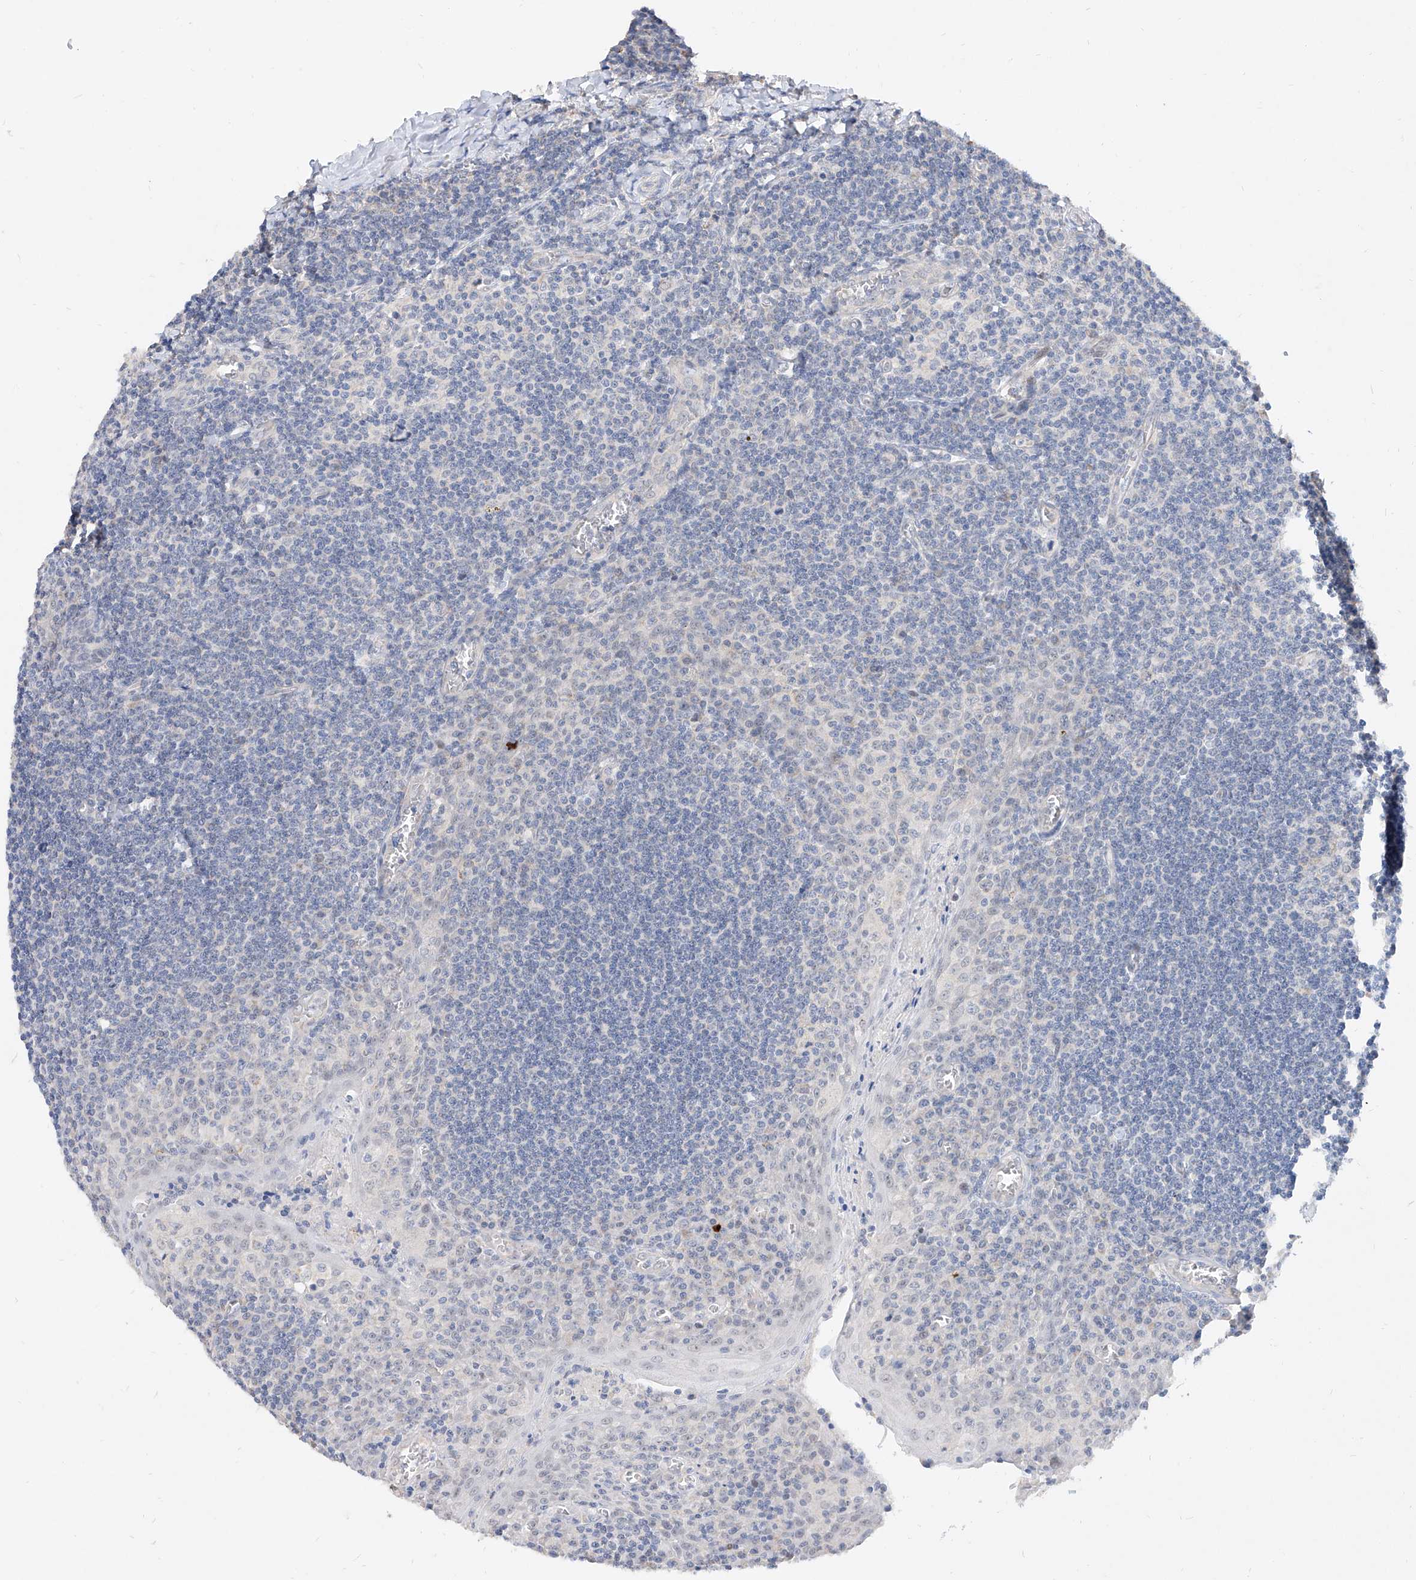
{"staining": {"intensity": "weak", "quantity": "25%-75%", "location": "cytoplasmic/membranous"}, "tissue": "tonsil", "cell_type": "Germinal center cells", "image_type": "normal", "snomed": [{"axis": "morphology", "description": "Normal tissue, NOS"}, {"axis": "topography", "description": "Tonsil"}], "caption": "DAB immunohistochemical staining of unremarkable human tonsil displays weak cytoplasmic/membranous protein staining in approximately 25%-75% of germinal center cells.", "gene": "BPTF", "patient": {"sex": "male", "age": 27}}